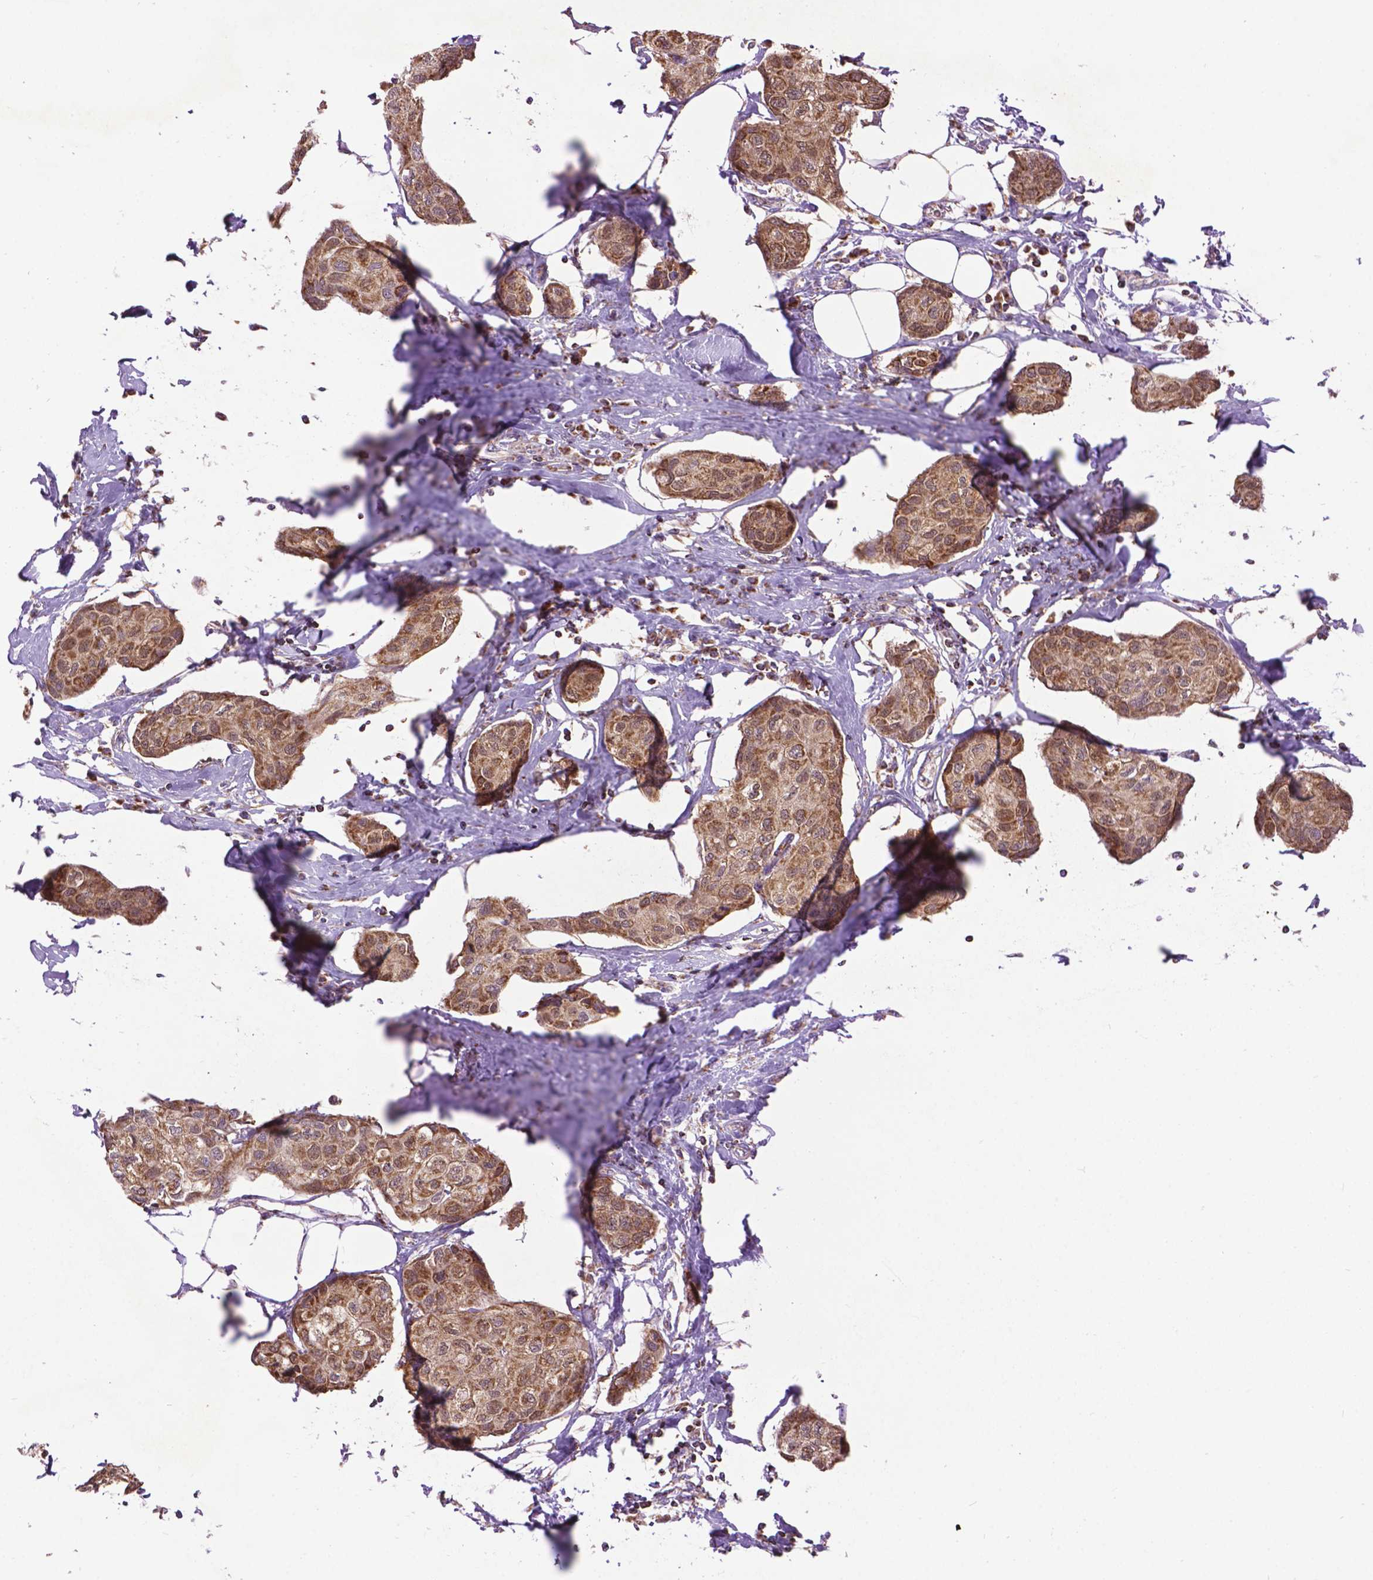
{"staining": {"intensity": "moderate", "quantity": ">75%", "location": "cytoplasmic/membranous"}, "tissue": "breast cancer", "cell_type": "Tumor cells", "image_type": "cancer", "snomed": [{"axis": "morphology", "description": "Duct carcinoma"}, {"axis": "topography", "description": "Breast"}], "caption": "Human breast cancer (invasive ductal carcinoma) stained with a protein marker demonstrates moderate staining in tumor cells.", "gene": "PYCR3", "patient": {"sex": "female", "age": 80}}